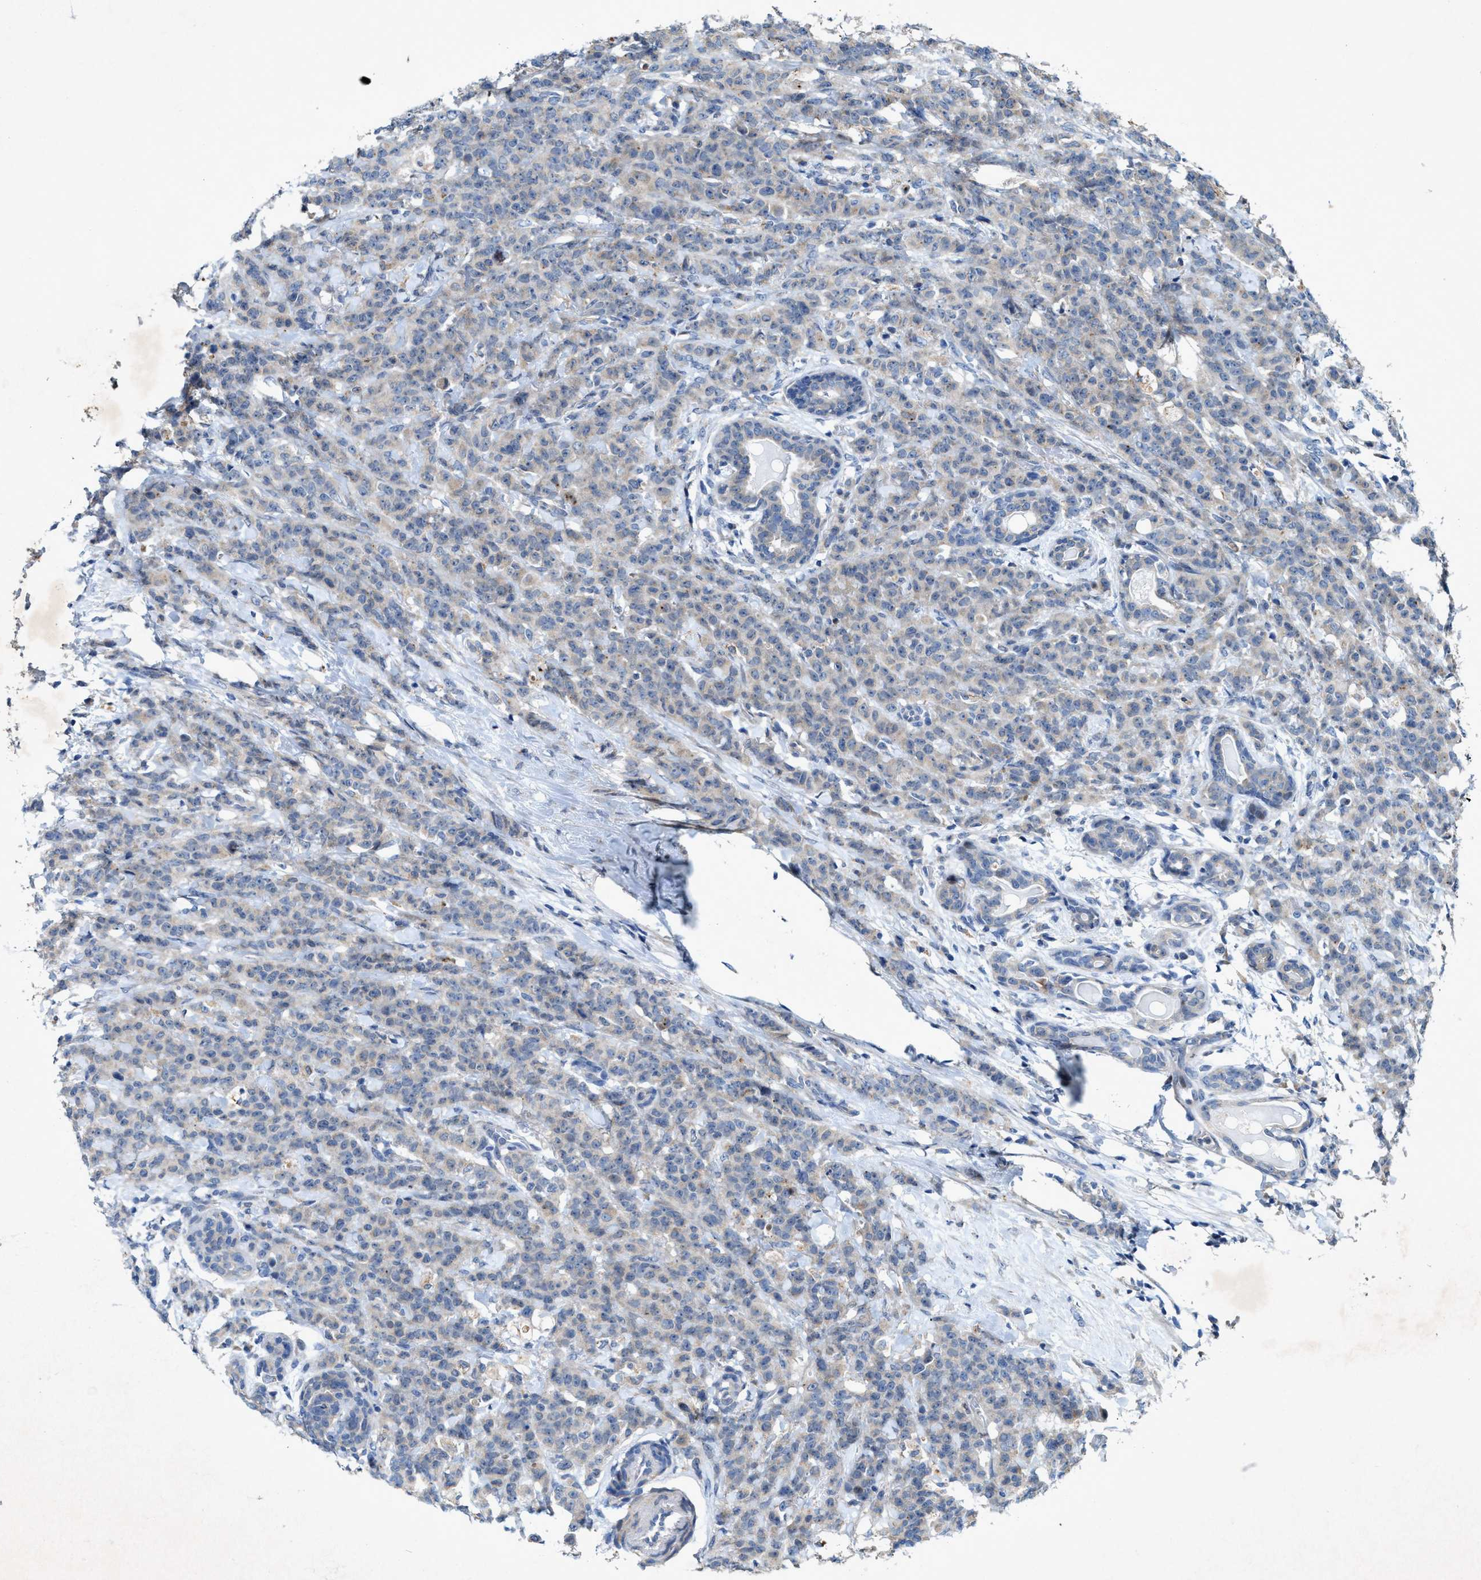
{"staining": {"intensity": "weak", "quantity": "<25%", "location": "cytoplasmic/membranous"}, "tissue": "breast cancer", "cell_type": "Tumor cells", "image_type": "cancer", "snomed": [{"axis": "morphology", "description": "Normal tissue, NOS"}, {"axis": "morphology", "description": "Duct carcinoma"}, {"axis": "topography", "description": "Breast"}], "caption": "This is a image of IHC staining of breast cancer, which shows no staining in tumor cells.", "gene": "URGCP", "patient": {"sex": "female", "age": 40}}